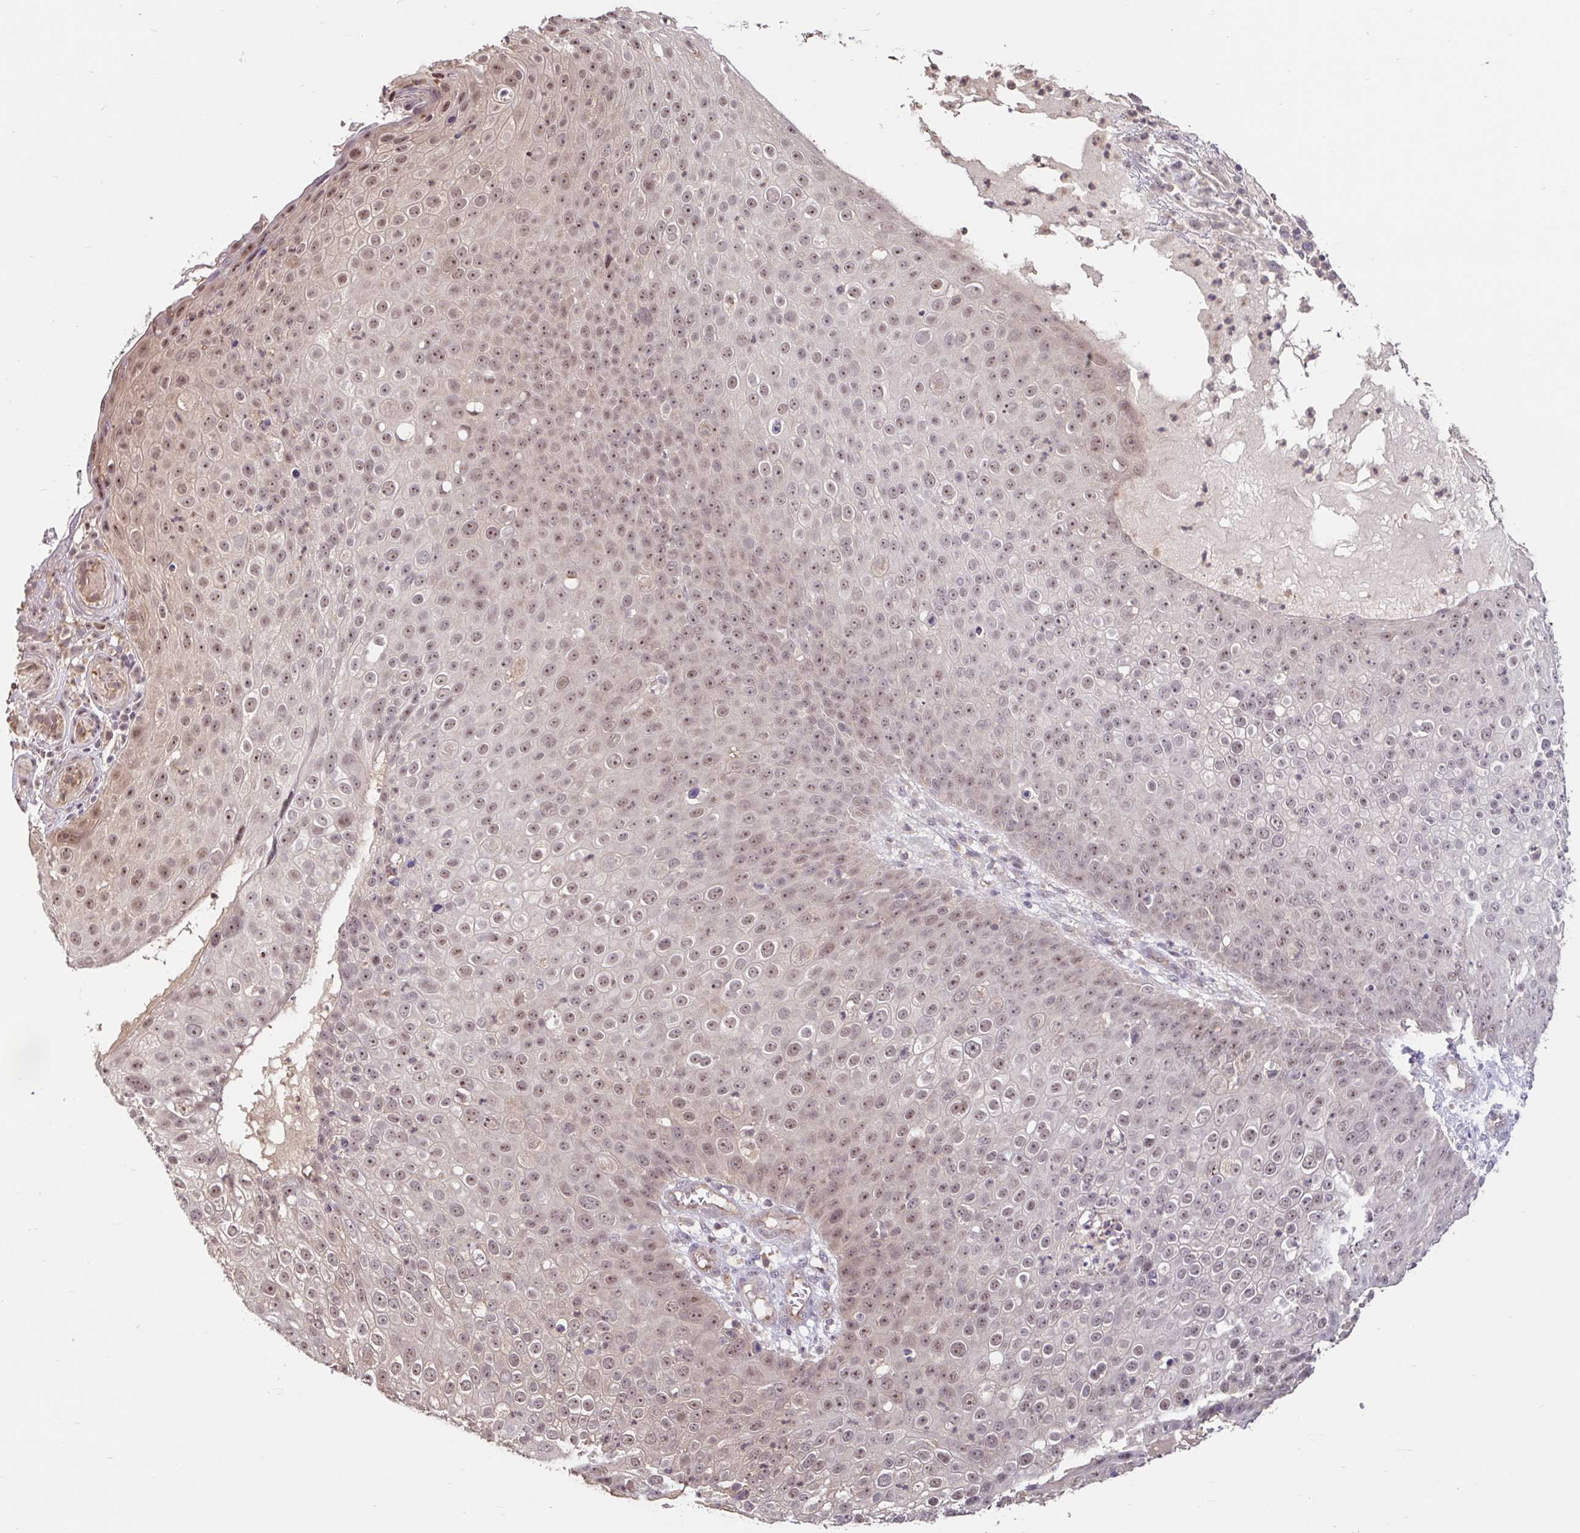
{"staining": {"intensity": "weak", "quantity": ">75%", "location": "nuclear"}, "tissue": "skin cancer", "cell_type": "Tumor cells", "image_type": "cancer", "snomed": [{"axis": "morphology", "description": "Squamous cell carcinoma, NOS"}, {"axis": "topography", "description": "Skin"}], "caption": "Skin squamous cell carcinoma stained for a protein exhibits weak nuclear positivity in tumor cells.", "gene": "STYXL1", "patient": {"sex": "male", "age": 71}}